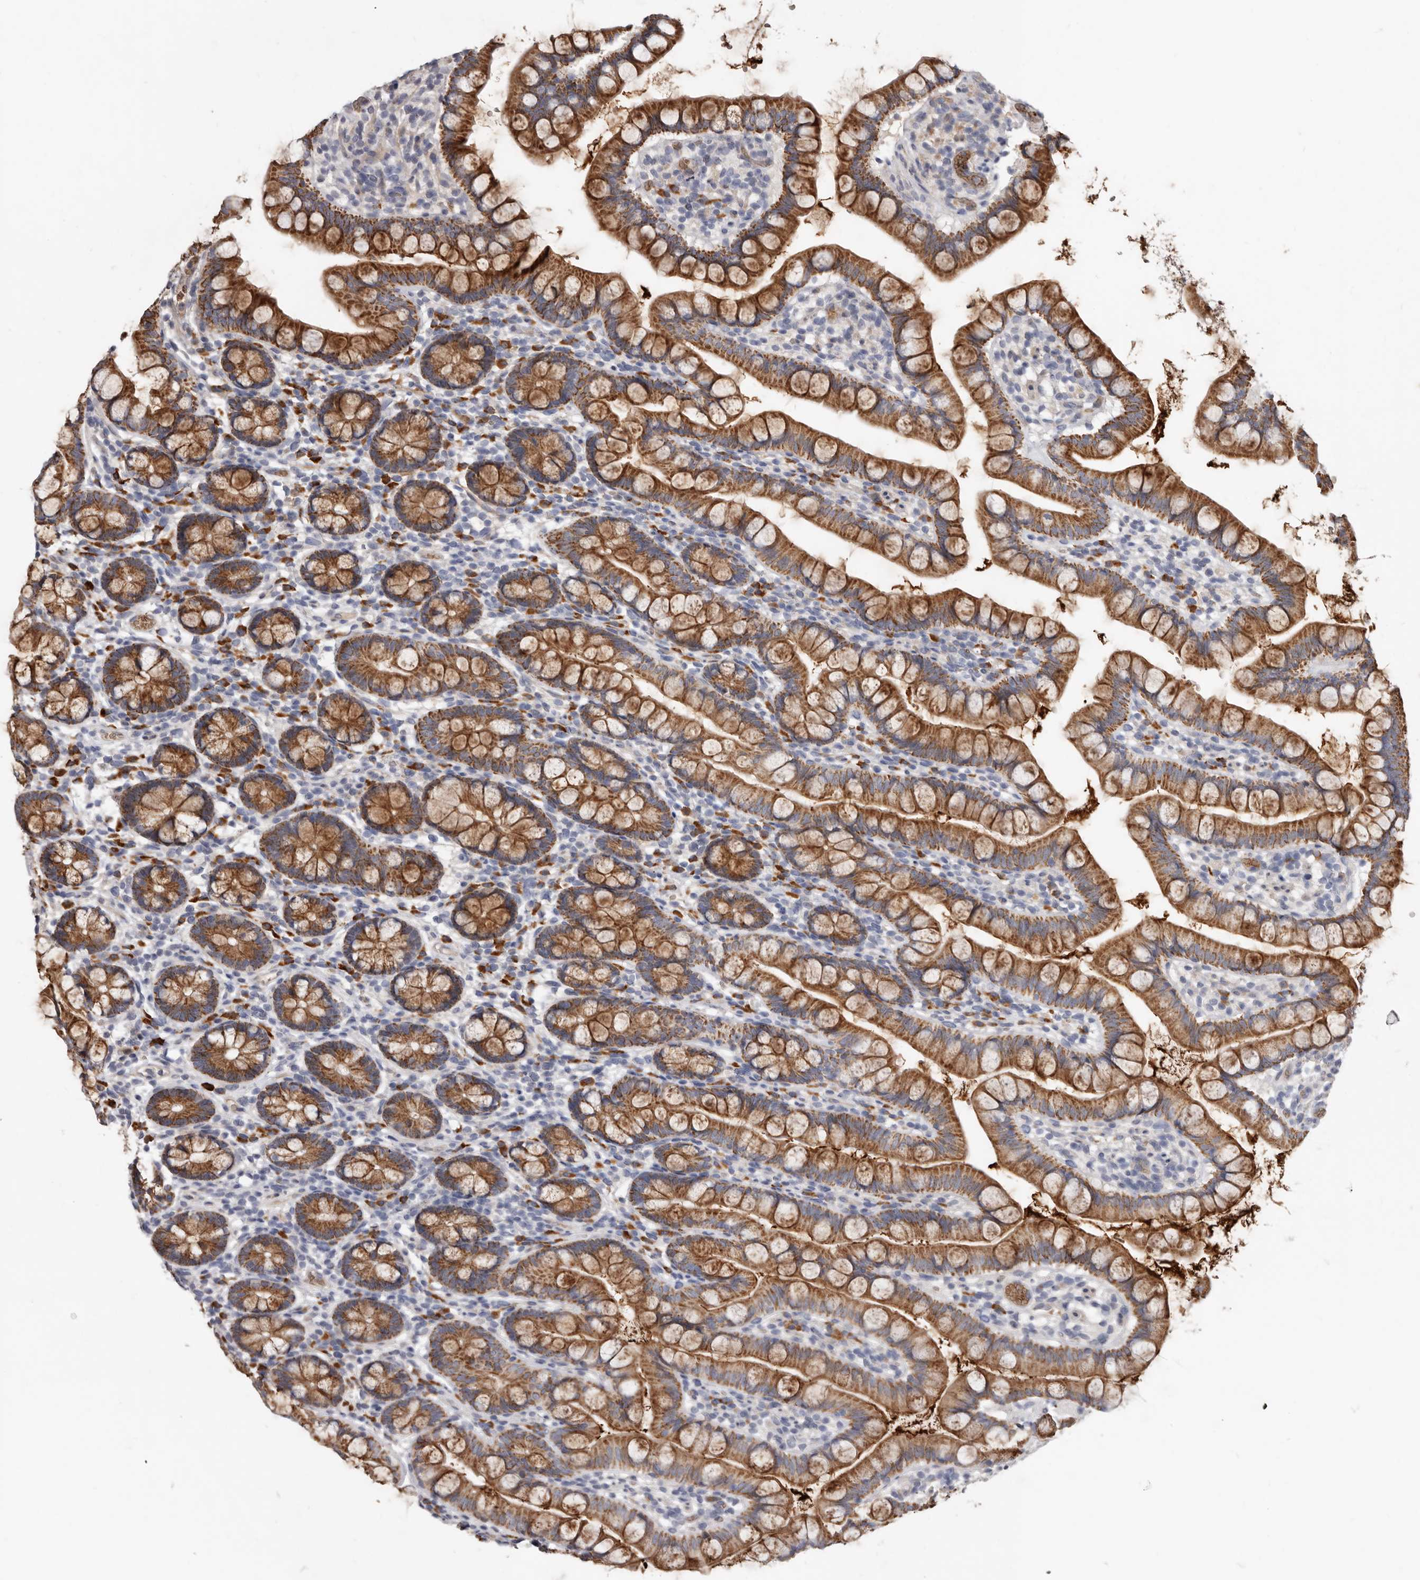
{"staining": {"intensity": "strong", "quantity": ">75%", "location": "cytoplasmic/membranous"}, "tissue": "small intestine", "cell_type": "Glandular cells", "image_type": "normal", "snomed": [{"axis": "morphology", "description": "Normal tissue, NOS"}, {"axis": "topography", "description": "Small intestine"}], "caption": "Brown immunohistochemical staining in unremarkable small intestine demonstrates strong cytoplasmic/membranous positivity in about >75% of glandular cells. (Brightfield microscopy of DAB IHC at high magnification).", "gene": "SPTA1", "patient": {"sex": "female", "age": 84}}